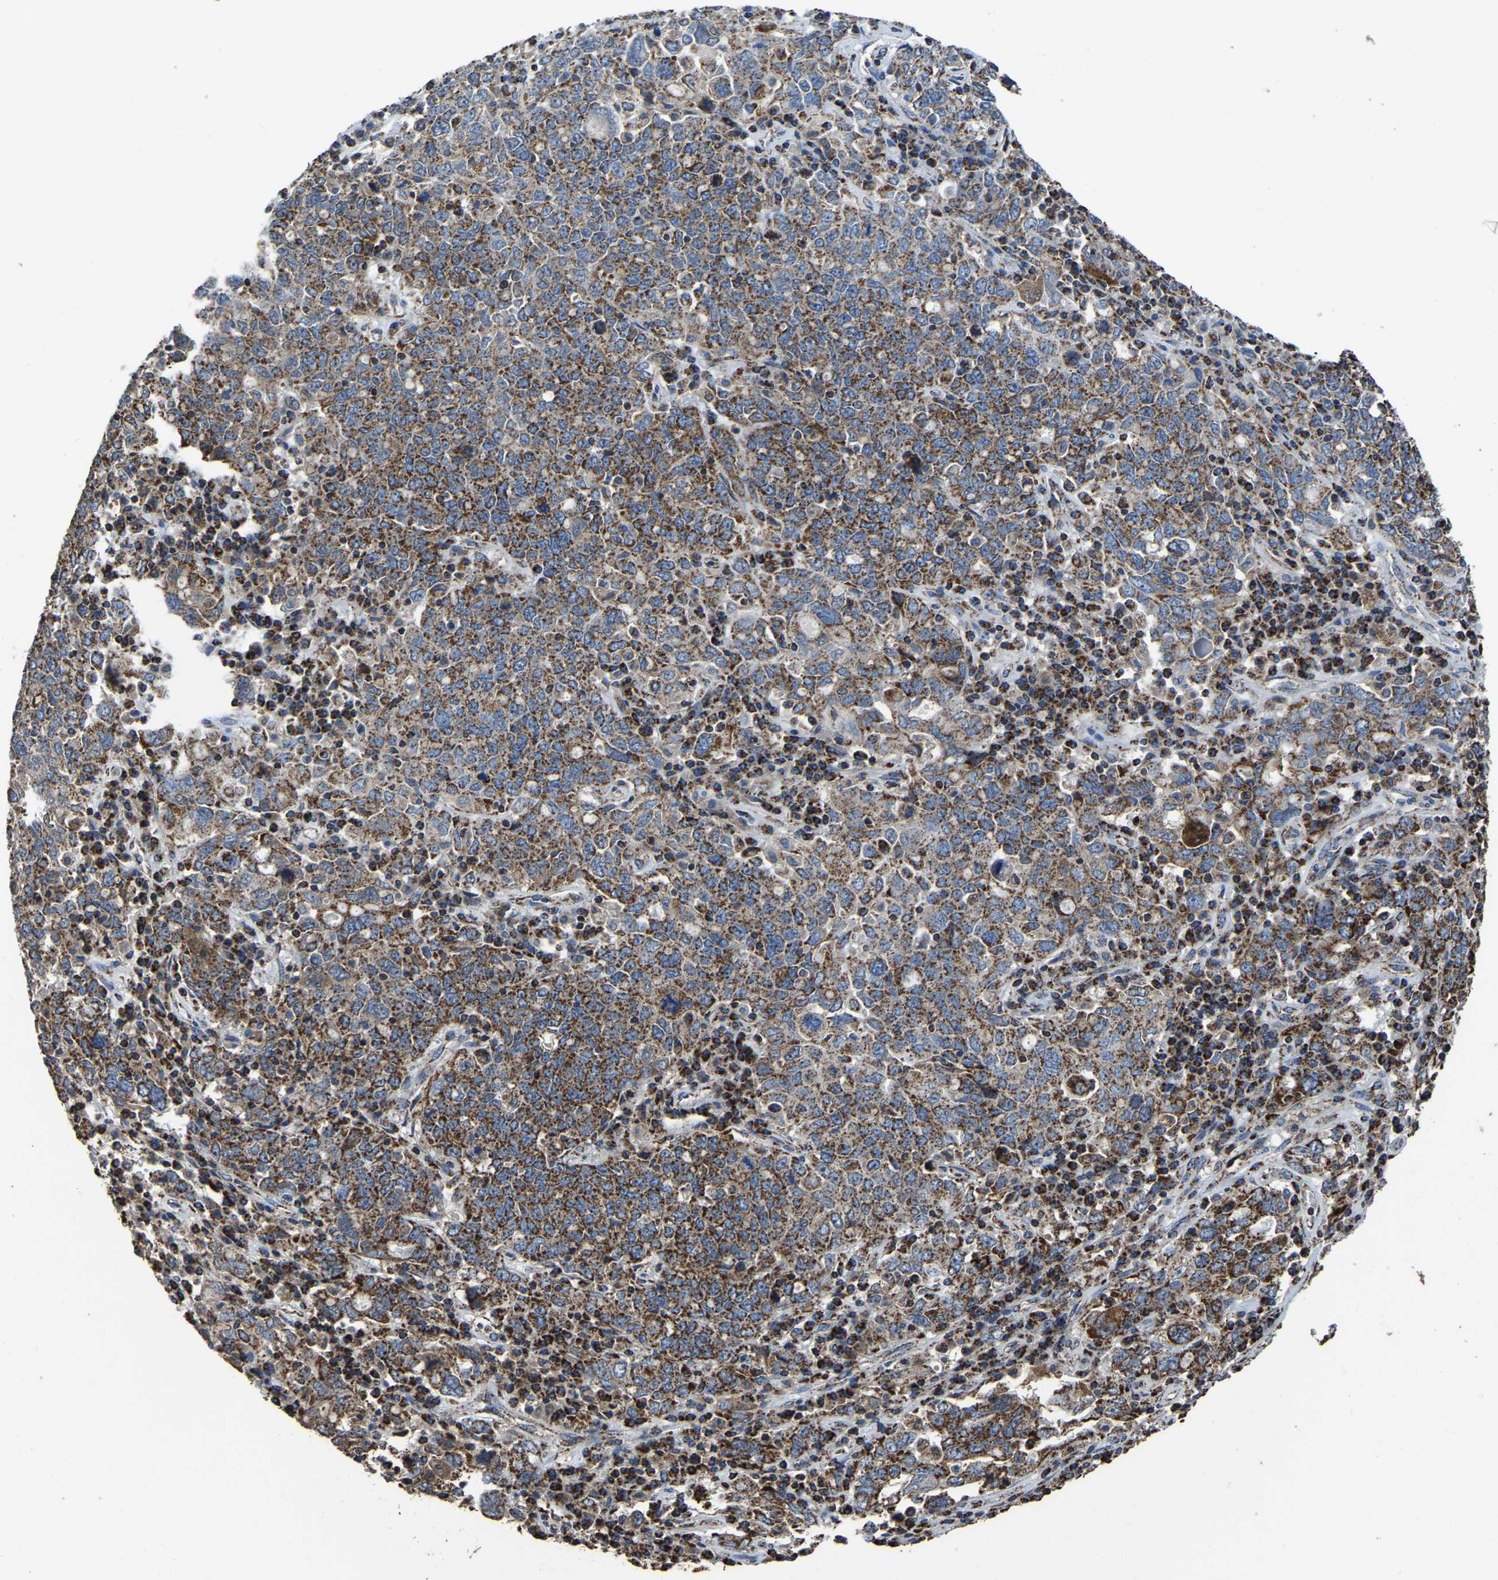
{"staining": {"intensity": "moderate", "quantity": ">75%", "location": "cytoplasmic/membranous"}, "tissue": "ovarian cancer", "cell_type": "Tumor cells", "image_type": "cancer", "snomed": [{"axis": "morphology", "description": "Carcinoma, endometroid"}, {"axis": "topography", "description": "Ovary"}], "caption": "Moderate cytoplasmic/membranous positivity is seen in approximately >75% of tumor cells in endometroid carcinoma (ovarian).", "gene": "ETFA", "patient": {"sex": "female", "age": 62}}